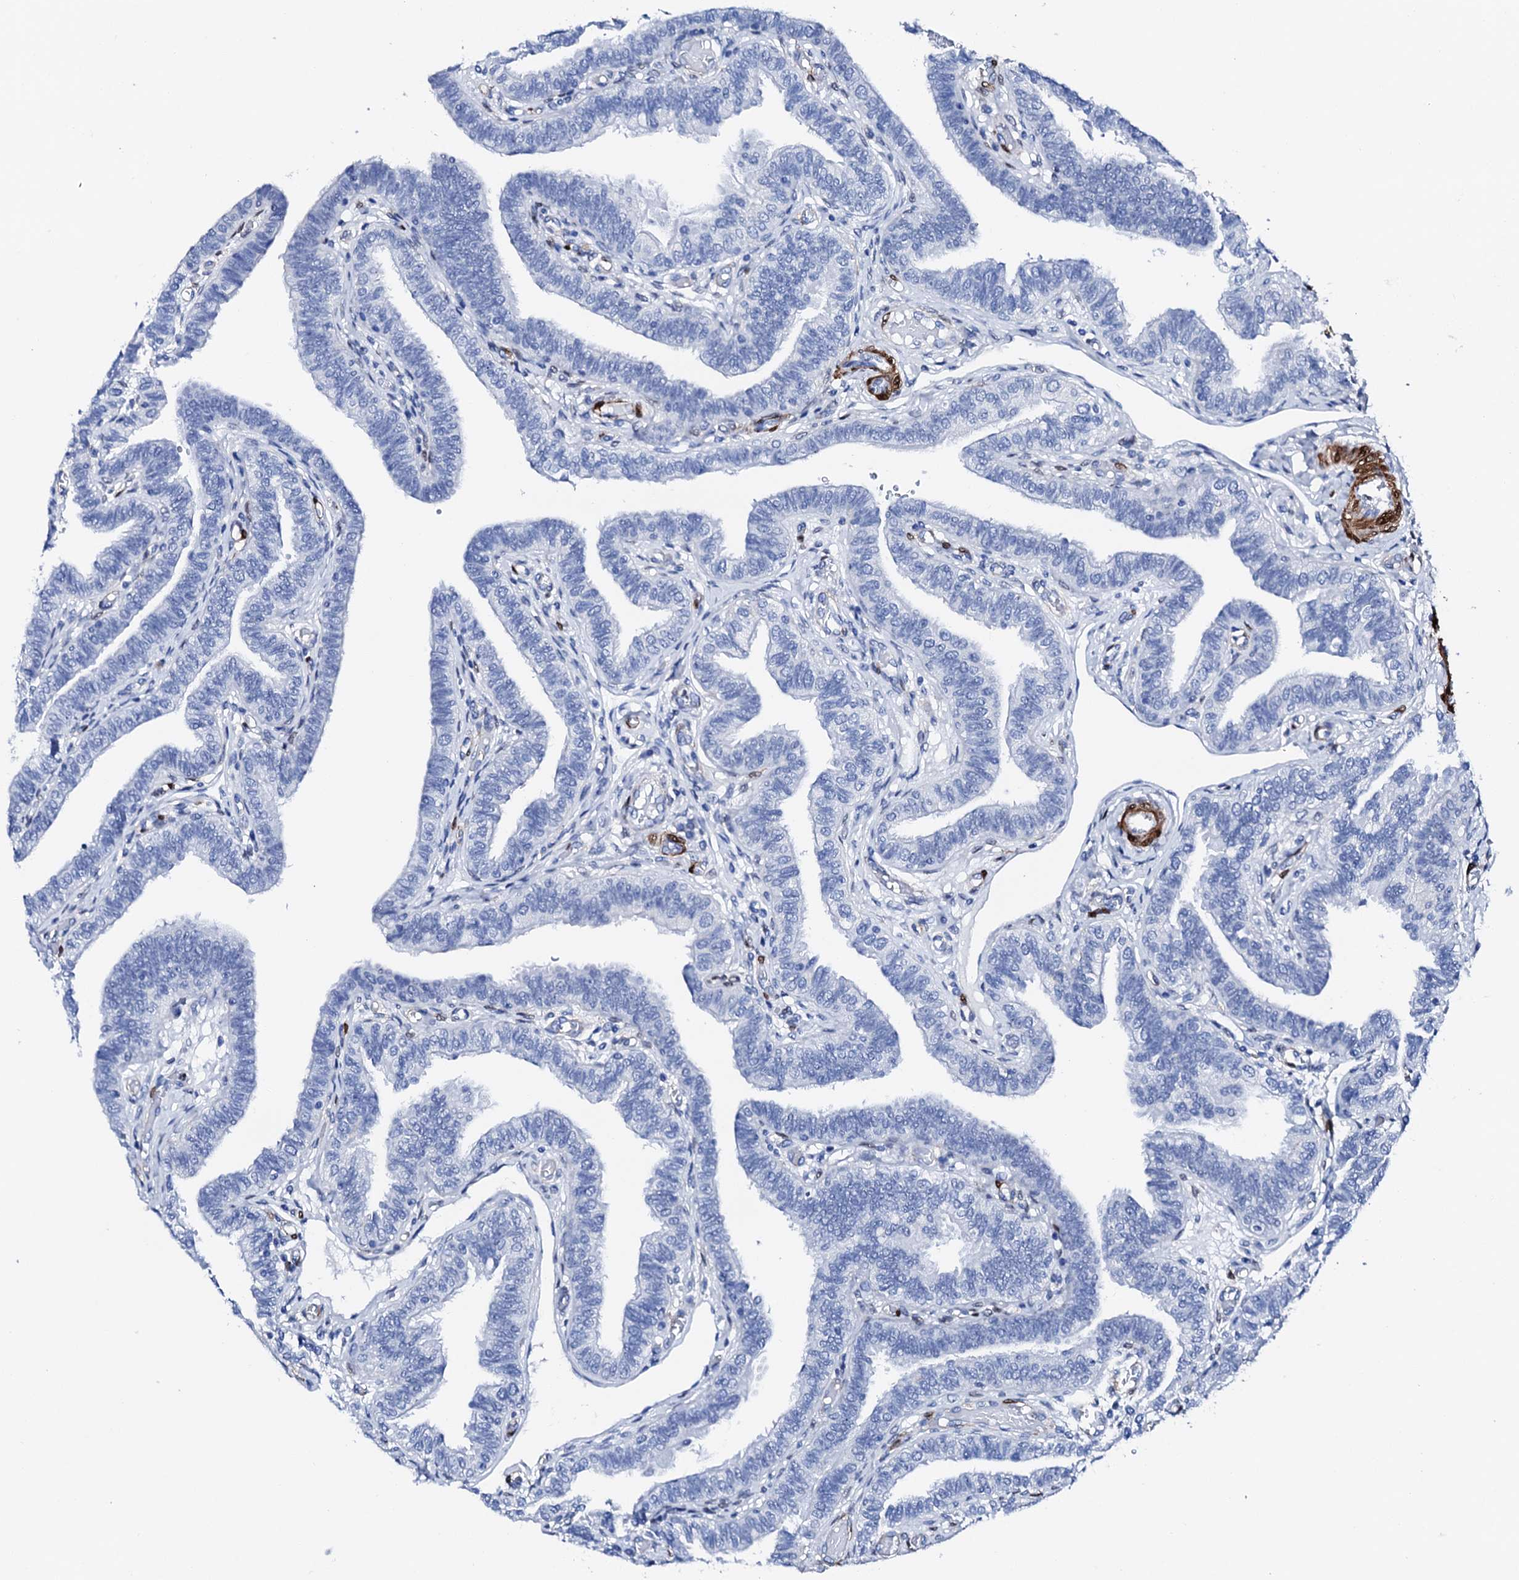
{"staining": {"intensity": "negative", "quantity": "none", "location": "none"}, "tissue": "fallopian tube", "cell_type": "Glandular cells", "image_type": "normal", "snomed": [{"axis": "morphology", "description": "Normal tissue, NOS"}, {"axis": "topography", "description": "Fallopian tube"}], "caption": "IHC micrograph of benign human fallopian tube stained for a protein (brown), which exhibits no expression in glandular cells. Brightfield microscopy of immunohistochemistry (IHC) stained with DAB (brown) and hematoxylin (blue), captured at high magnification.", "gene": "NRIP2", "patient": {"sex": "female", "age": 39}}